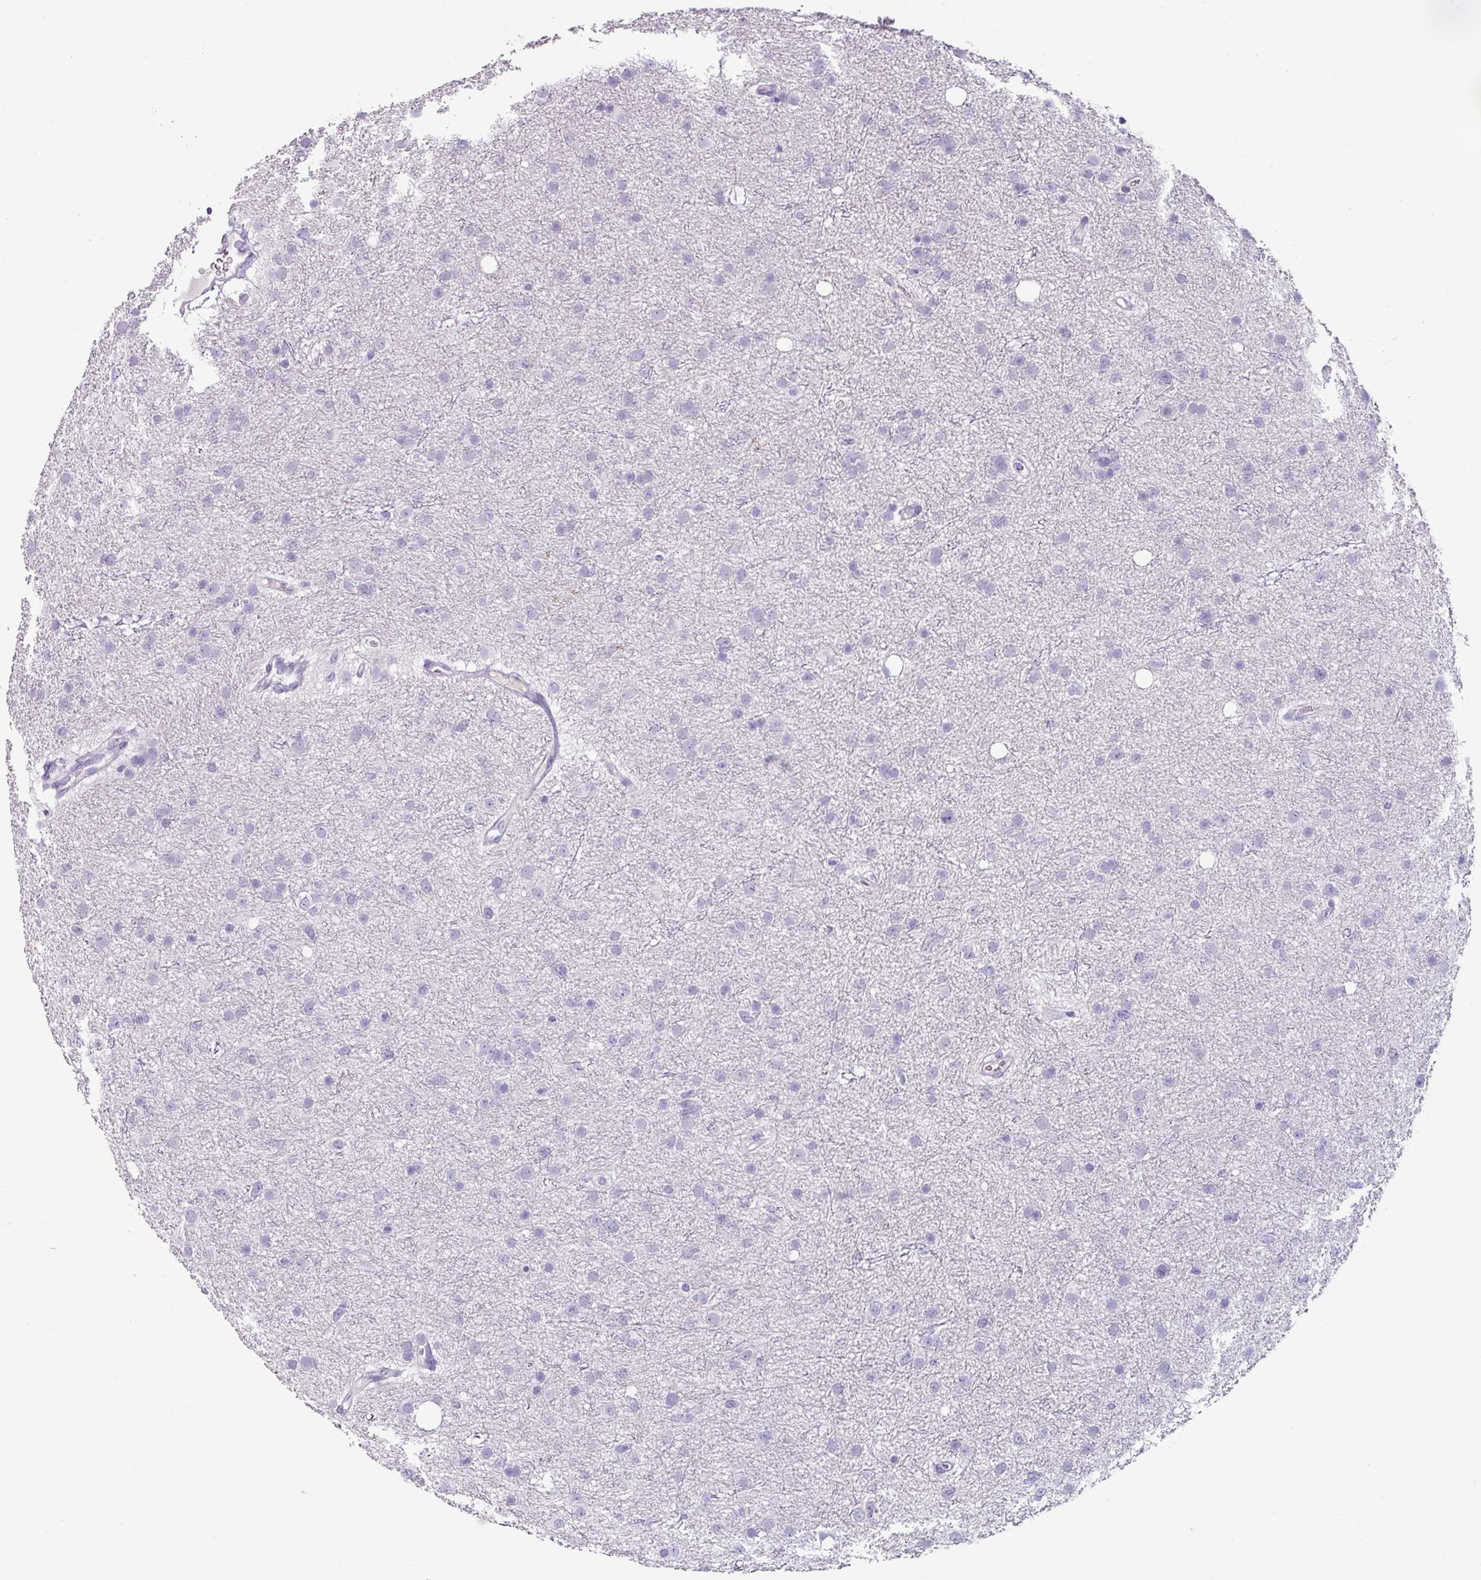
{"staining": {"intensity": "negative", "quantity": "none", "location": "none"}, "tissue": "glioma", "cell_type": "Tumor cells", "image_type": "cancer", "snomed": [{"axis": "morphology", "description": "Glioma, malignant, Low grade"}, {"axis": "topography", "description": "Cerebral cortex"}], "caption": "The immunohistochemistry (IHC) micrograph has no significant expression in tumor cells of glioma tissue. (DAB immunohistochemistry visualized using brightfield microscopy, high magnification).", "gene": "TRA2A", "patient": {"sex": "female", "age": 39}}